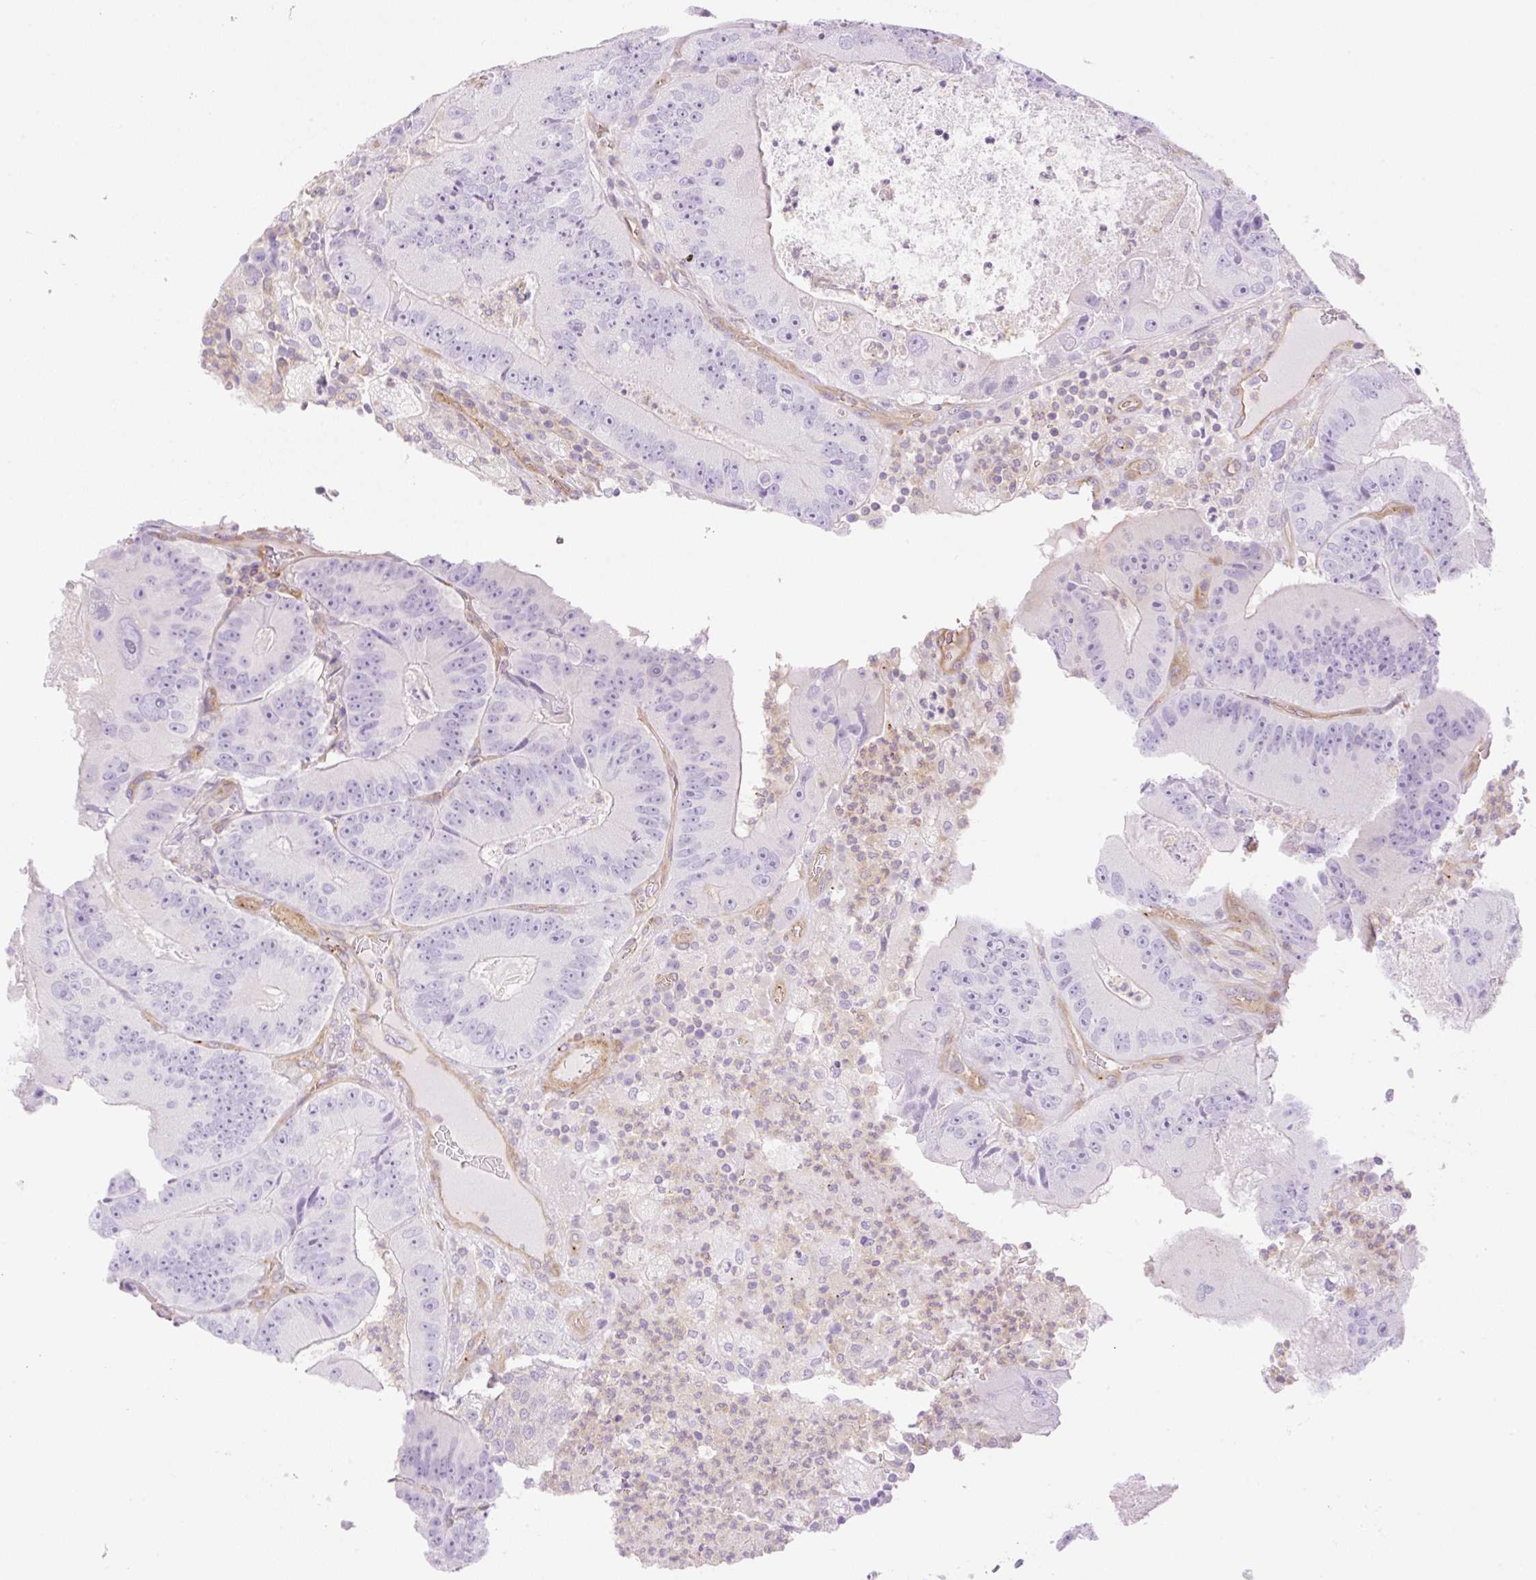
{"staining": {"intensity": "negative", "quantity": "none", "location": "none"}, "tissue": "colorectal cancer", "cell_type": "Tumor cells", "image_type": "cancer", "snomed": [{"axis": "morphology", "description": "Adenocarcinoma, NOS"}, {"axis": "topography", "description": "Colon"}], "caption": "A high-resolution photomicrograph shows IHC staining of adenocarcinoma (colorectal), which shows no significant expression in tumor cells. Nuclei are stained in blue.", "gene": "EHD3", "patient": {"sex": "female", "age": 86}}